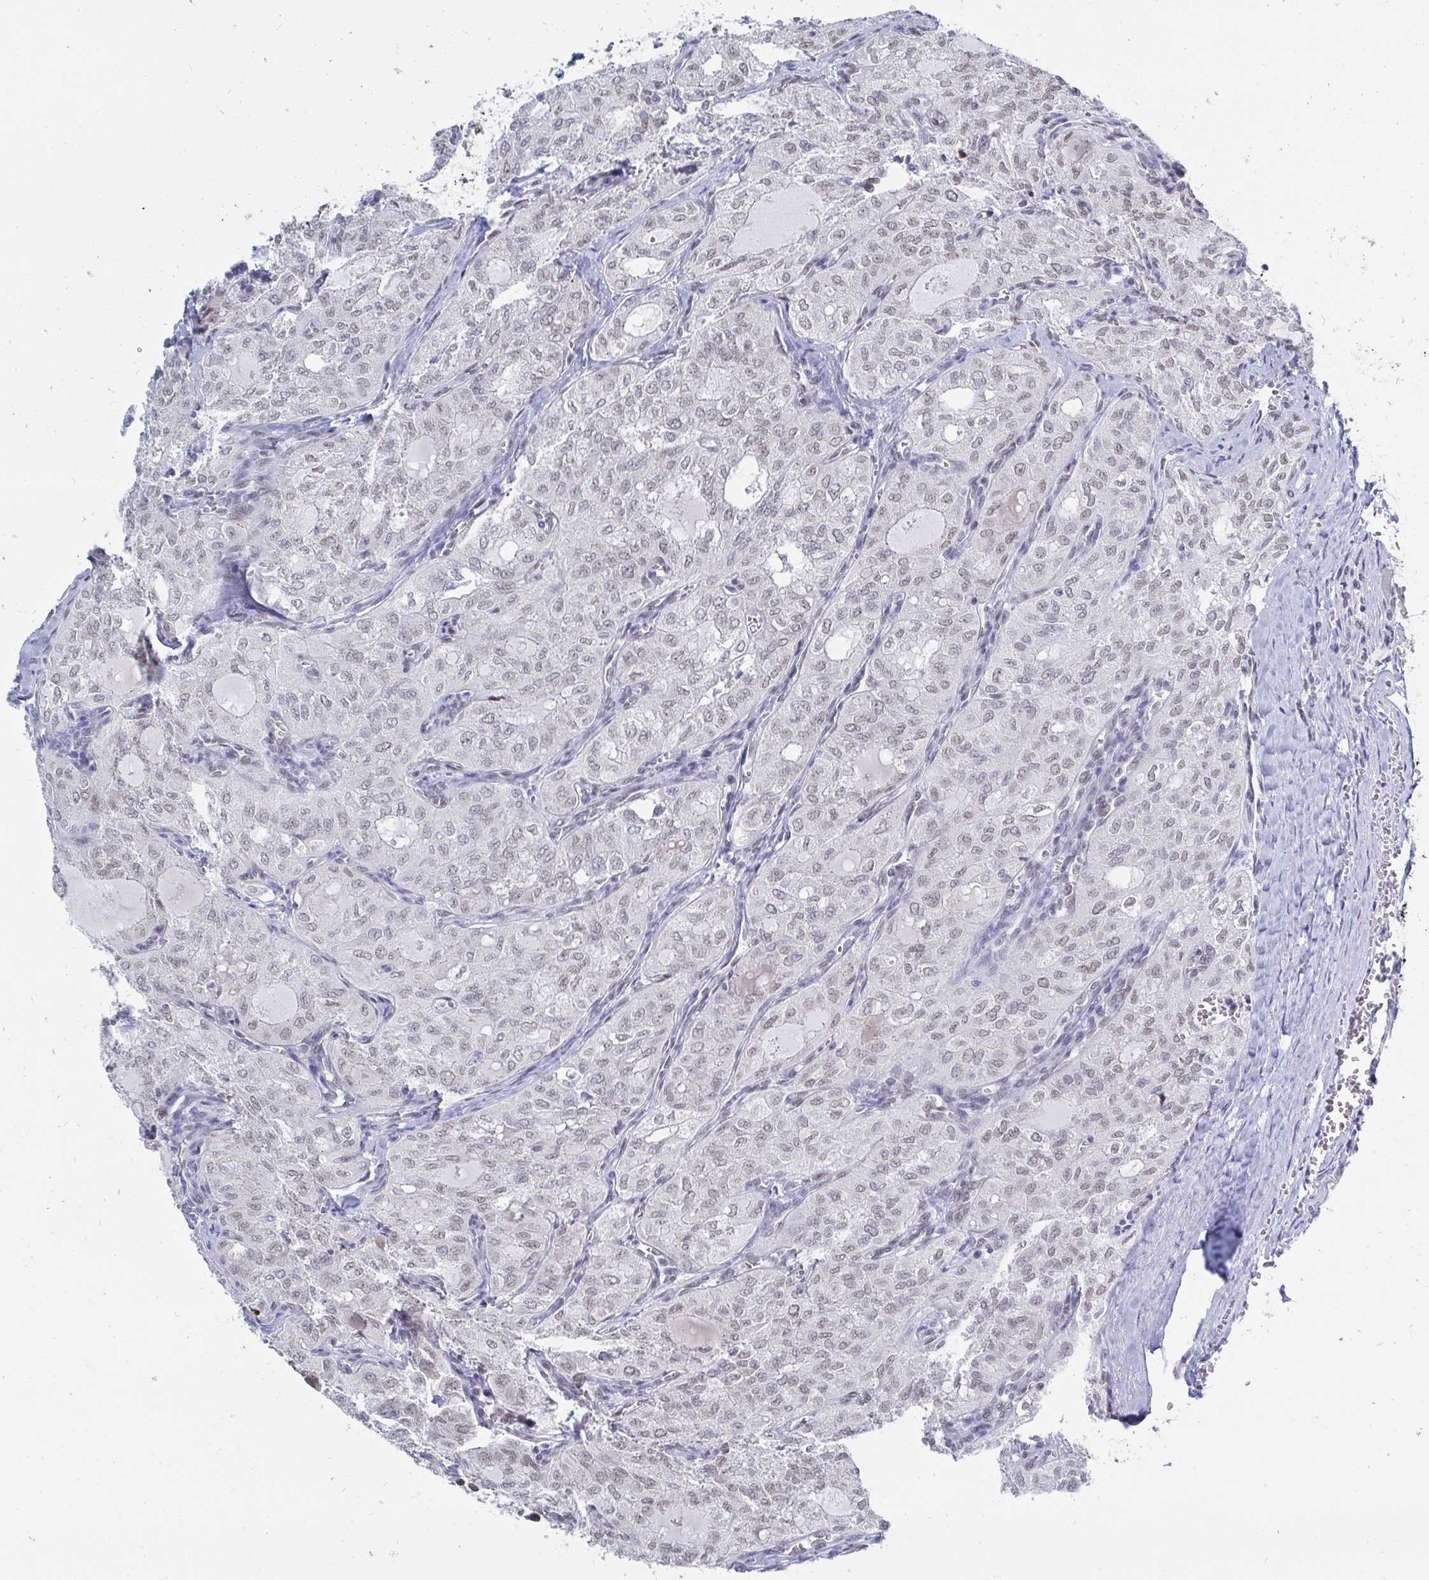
{"staining": {"intensity": "negative", "quantity": "none", "location": "none"}, "tissue": "thyroid cancer", "cell_type": "Tumor cells", "image_type": "cancer", "snomed": [{"axis": "morphology", "description": "Follicular adenoma carcinoma, NOS"}, {"axis": "topography", "description": "Thyroid gland"}], "caption": "Immunohistochemistry (IHC) micrograph of thyroid follicular adenoma carcinoma stained for a protein (brown), which exhibits no positivity in tumor cells.", "gene": "TRIP12", "patient": {"sex": "male", "age": 75}}